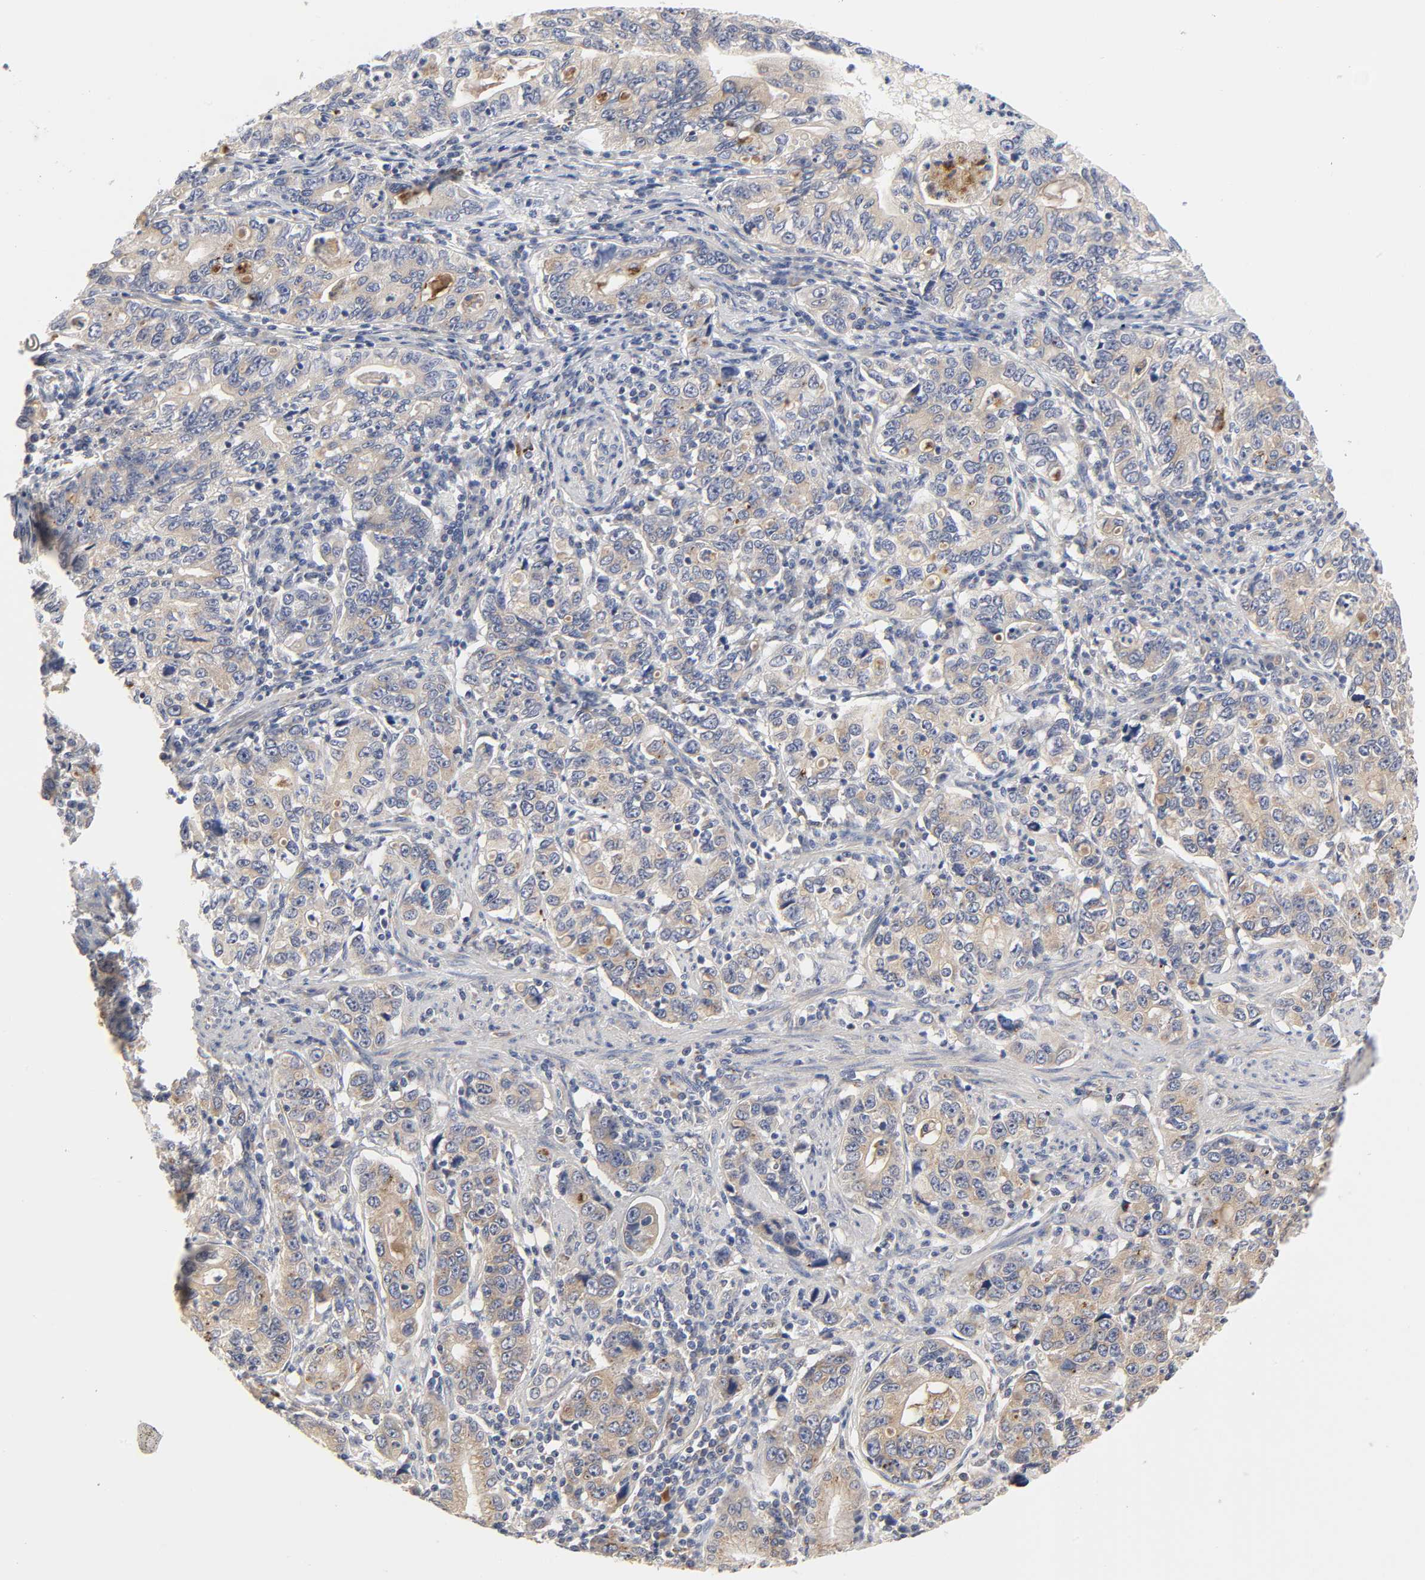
{"staining": {"intensity": "weak", "quantity": ">75%", "location": "cytoplasmic/membranous"}, "tissue": "stomach cancer", "cell_type": "Tumor cells", "image_type": "cancer", "snomed": [{"axis": "morphology", "description": "Adenocarcinoma, NOS"}, {"axis": "topography", "description": "Stomach, lower"}], "caption": "Approximately >75% of tumor cells in human adenocarcinoma (stomach) demonstrate weak cytoplasmic/membranous protein staining as visualized by brown immunohistochemical staining.", "gene": "C17orf75", "patient": {"sex": "female", "age": 72}}